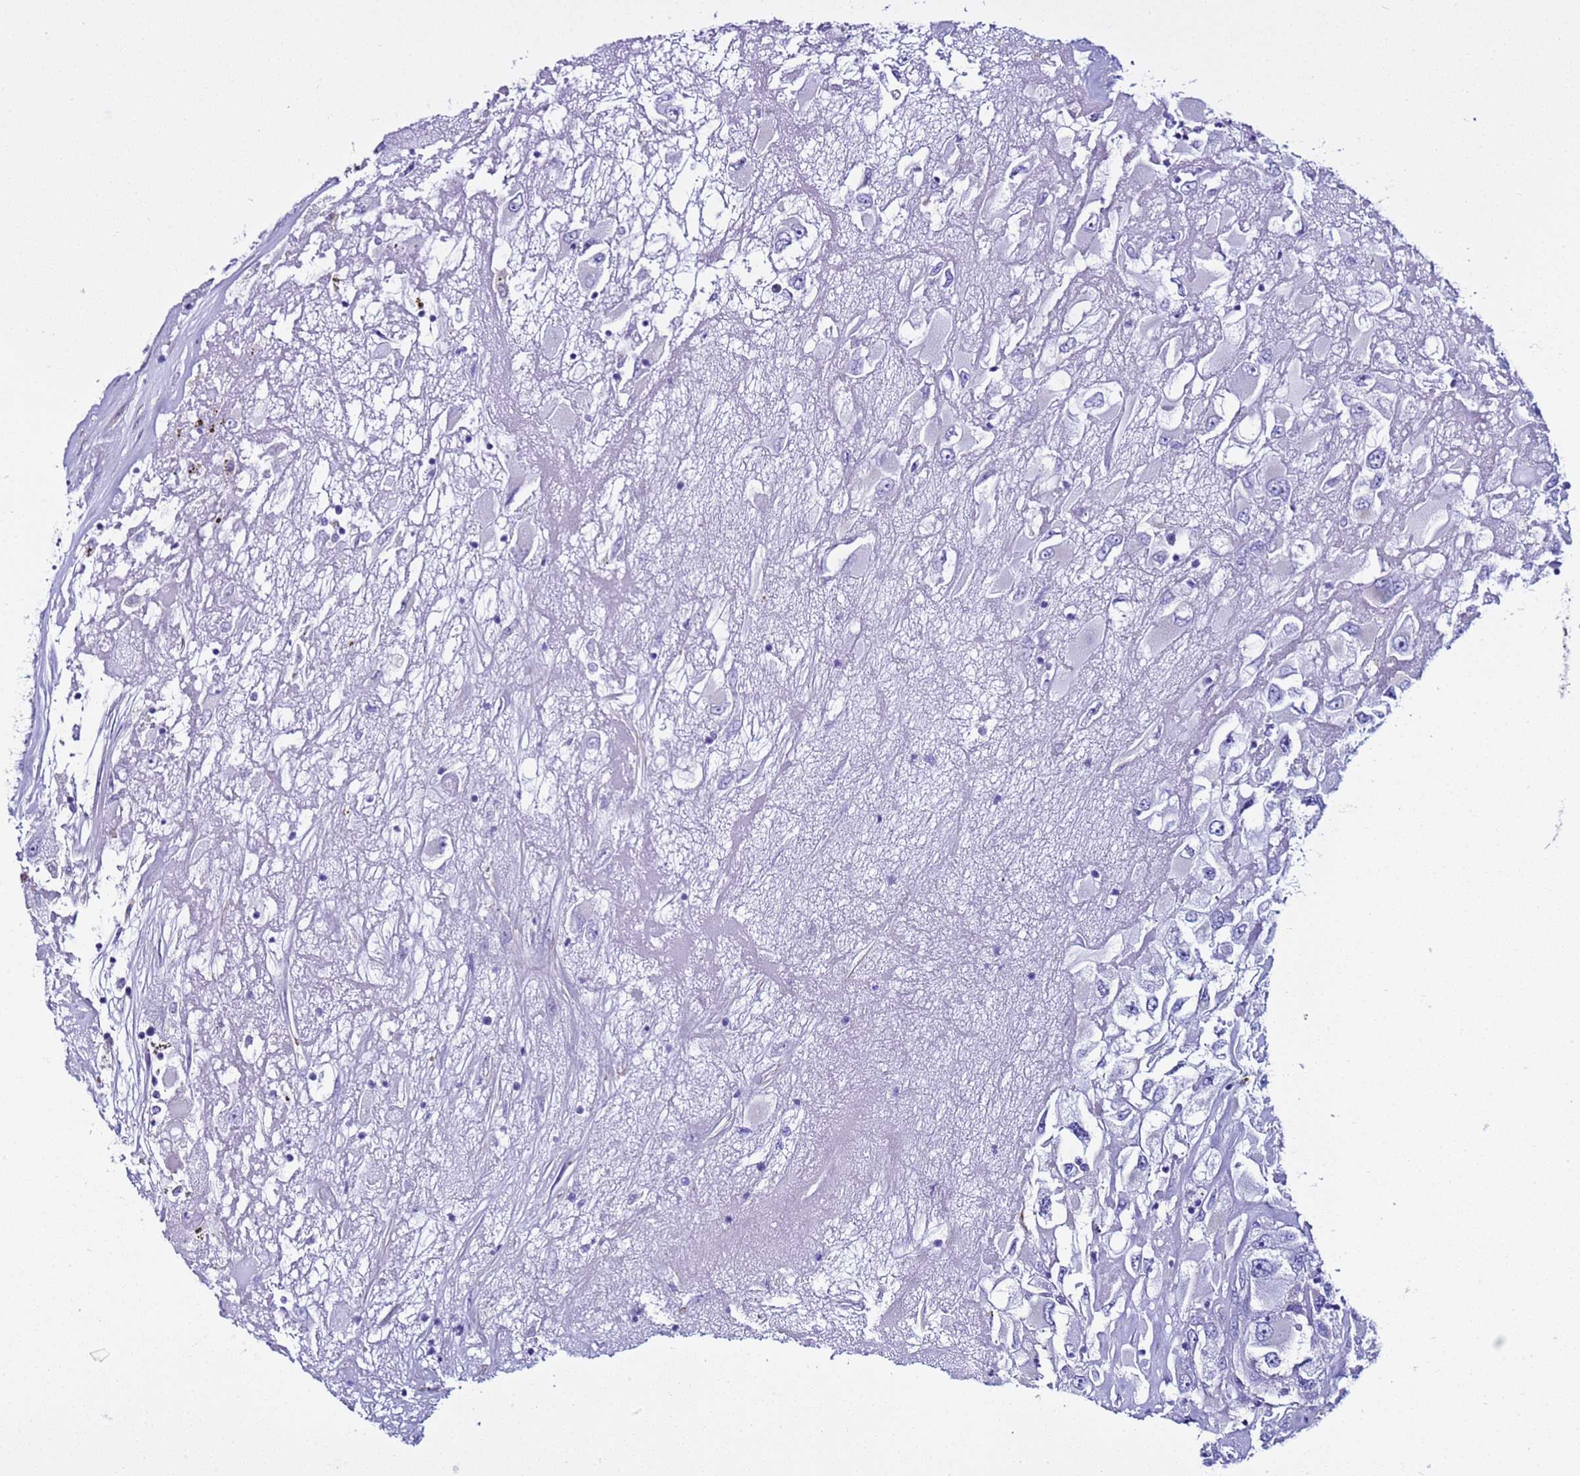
{"staining": {"intensity": "negative", "quantity": "none", "location": "none"}, "tissue": "renal cancer", "cell_type": "Tumor cells", "image_type": "cancer", "snomed": [{"axis": "morphology", "description": "Adenocarcinoma, NOS"}, {"axis": "topography", "description": "Kidney"}], "caption": "IHC of human renal cancer (adenocarcinoma) reveals no expression in tumor cells.", "gene": "LCMT1", "patient": {"sex": "female", "age": 52}}